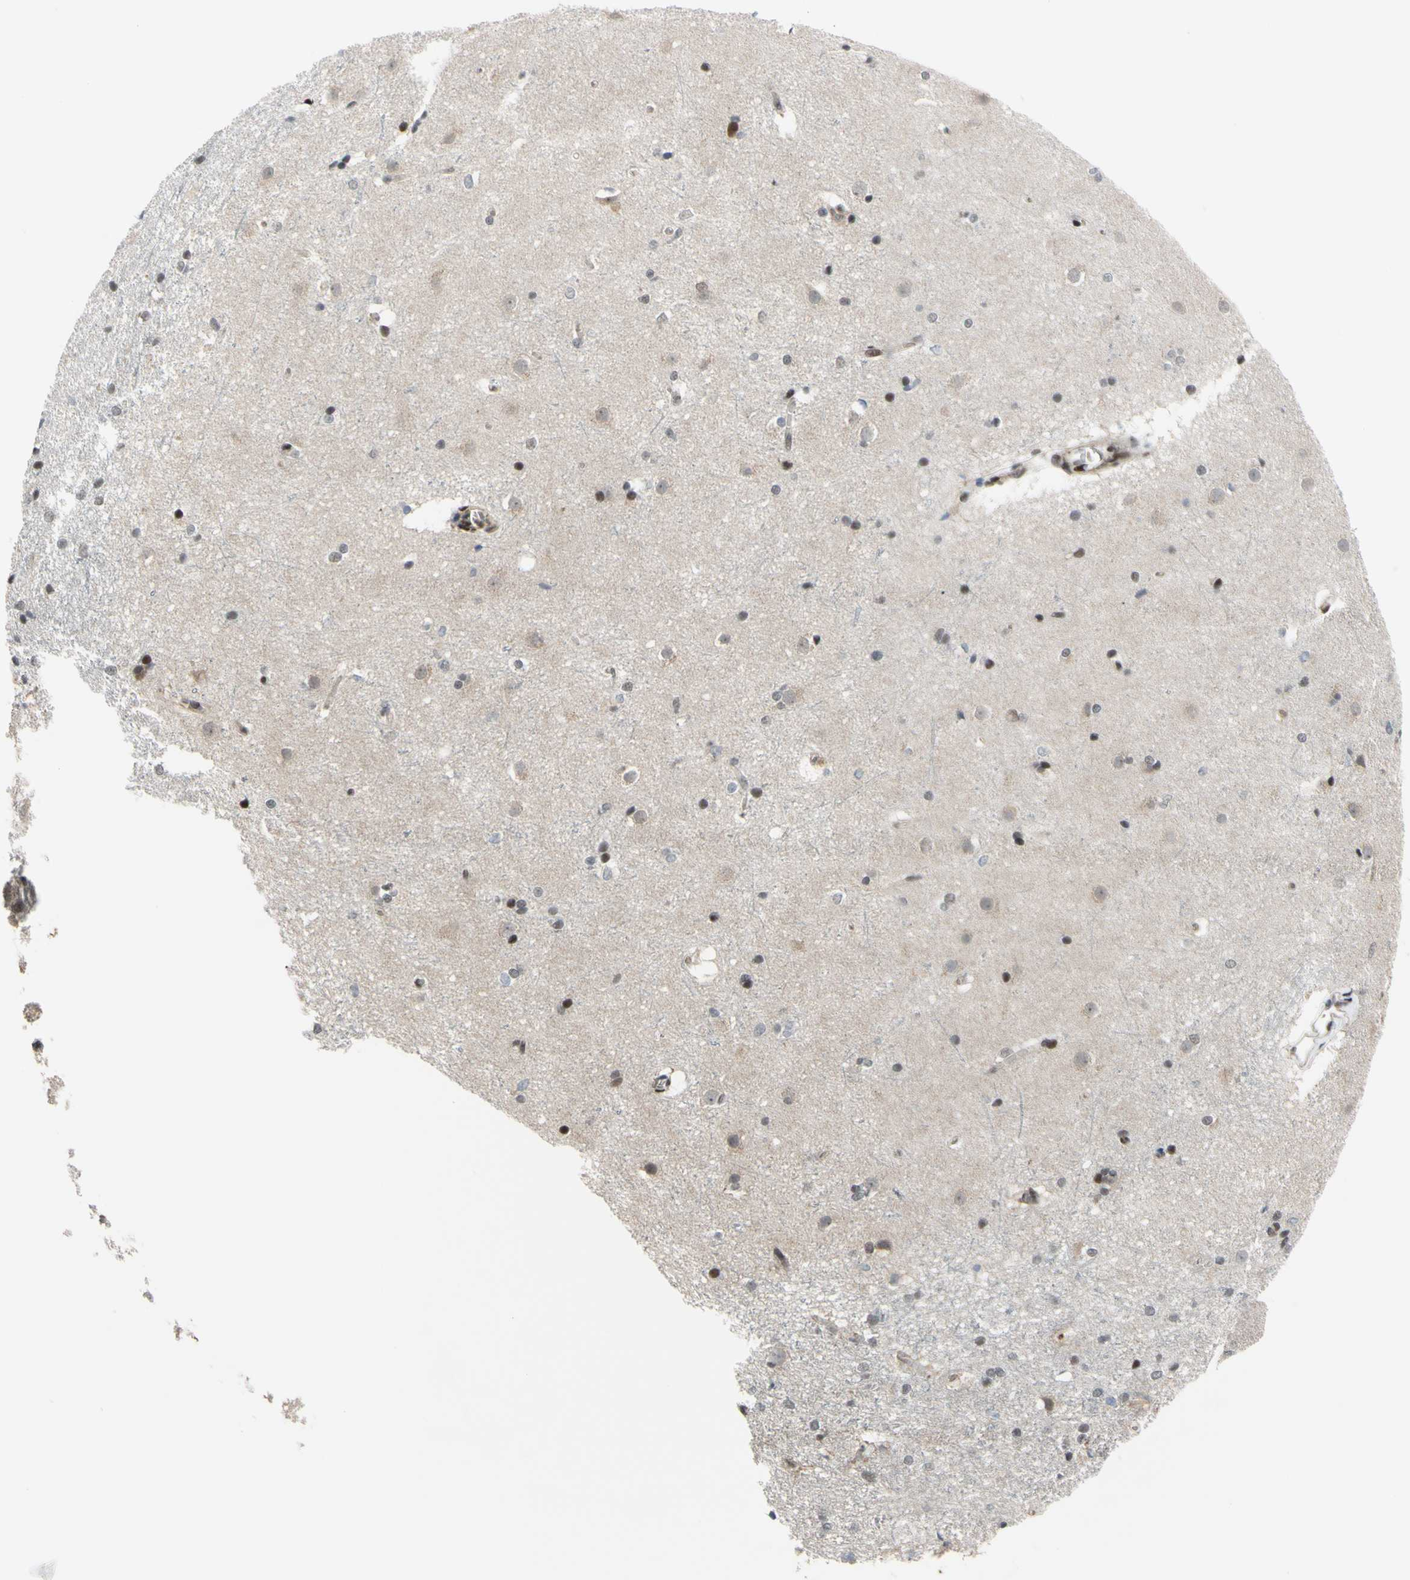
{"staining": {"intensity": "moderate", "quantity": "25%-75%", "location": "nuclear"}, "tissue": "caudate", "cell_type": "Glial cells", "image_type": "normal", "snomed": [{"axis": "morphology", "description": "Normal tissue, NOS"}, {"axis": "topography", "description": "Lateral ventricle wall"}], "caption": "Moderate nuclear staining for a protein is present in approximately 25%-75% of glial cells of unremarkable caudate using immunohistochemistry.", "gene": "THAP12", "patient": {"sex": "female", "age": 19}}